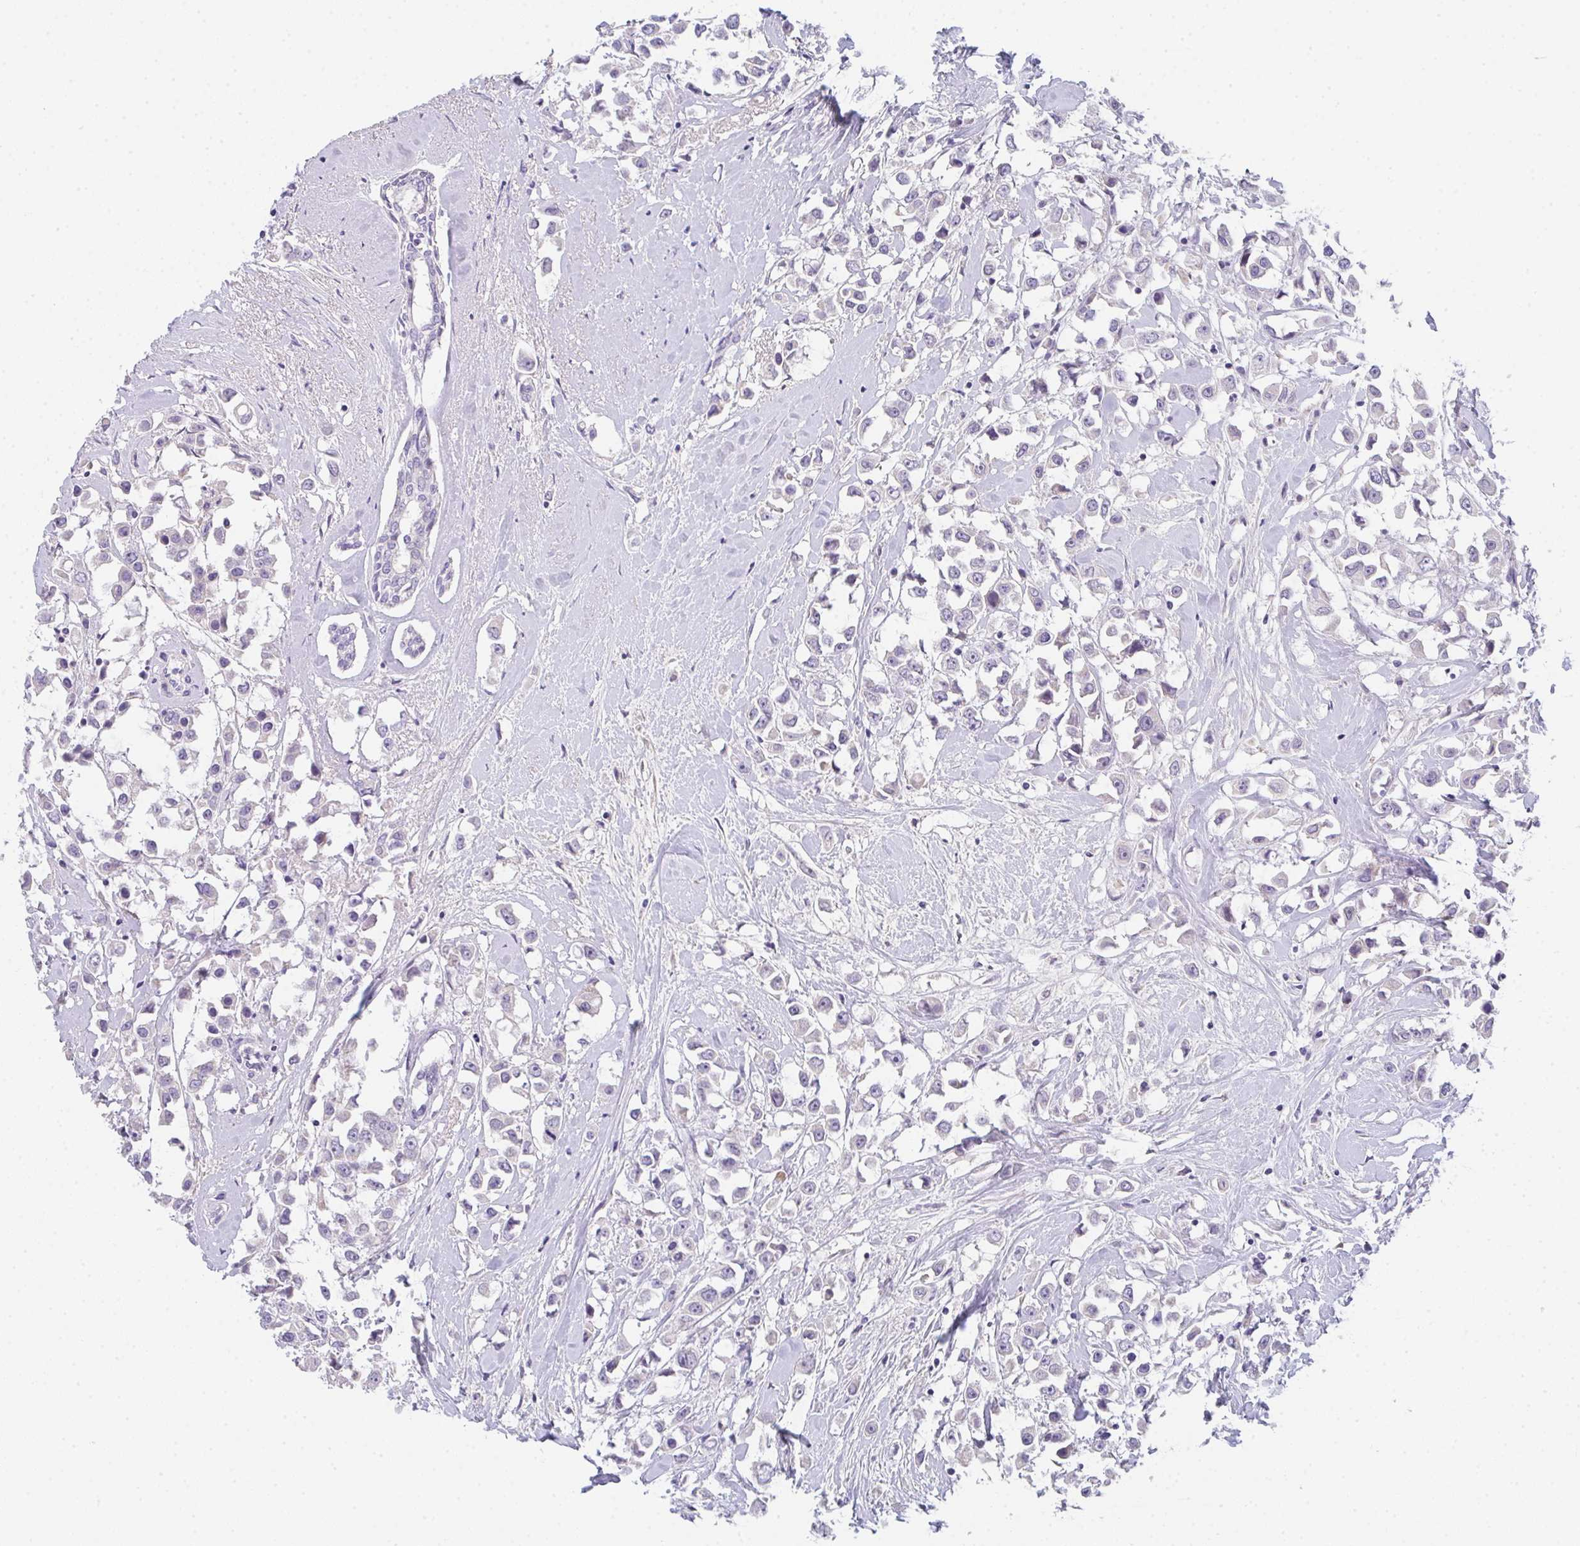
{"staining": {"intensity": "negative", "quantity": "none", "location": "none"}, "tissue": "breast cancer", "cell_type": "Tumor cells", "image_type": "cancer", "snomed": [{"axis": "morphology", "description": "Duct carcinoma"}, {"axis": "topography", "description": "Breast"}], "caption": "Image shows no significant protein expression in tumor cells of breast cancer (infiltrating ductal carcinoma).", "gene": "CACNA1S", "patient": {"sex": "female", "age": 61}}